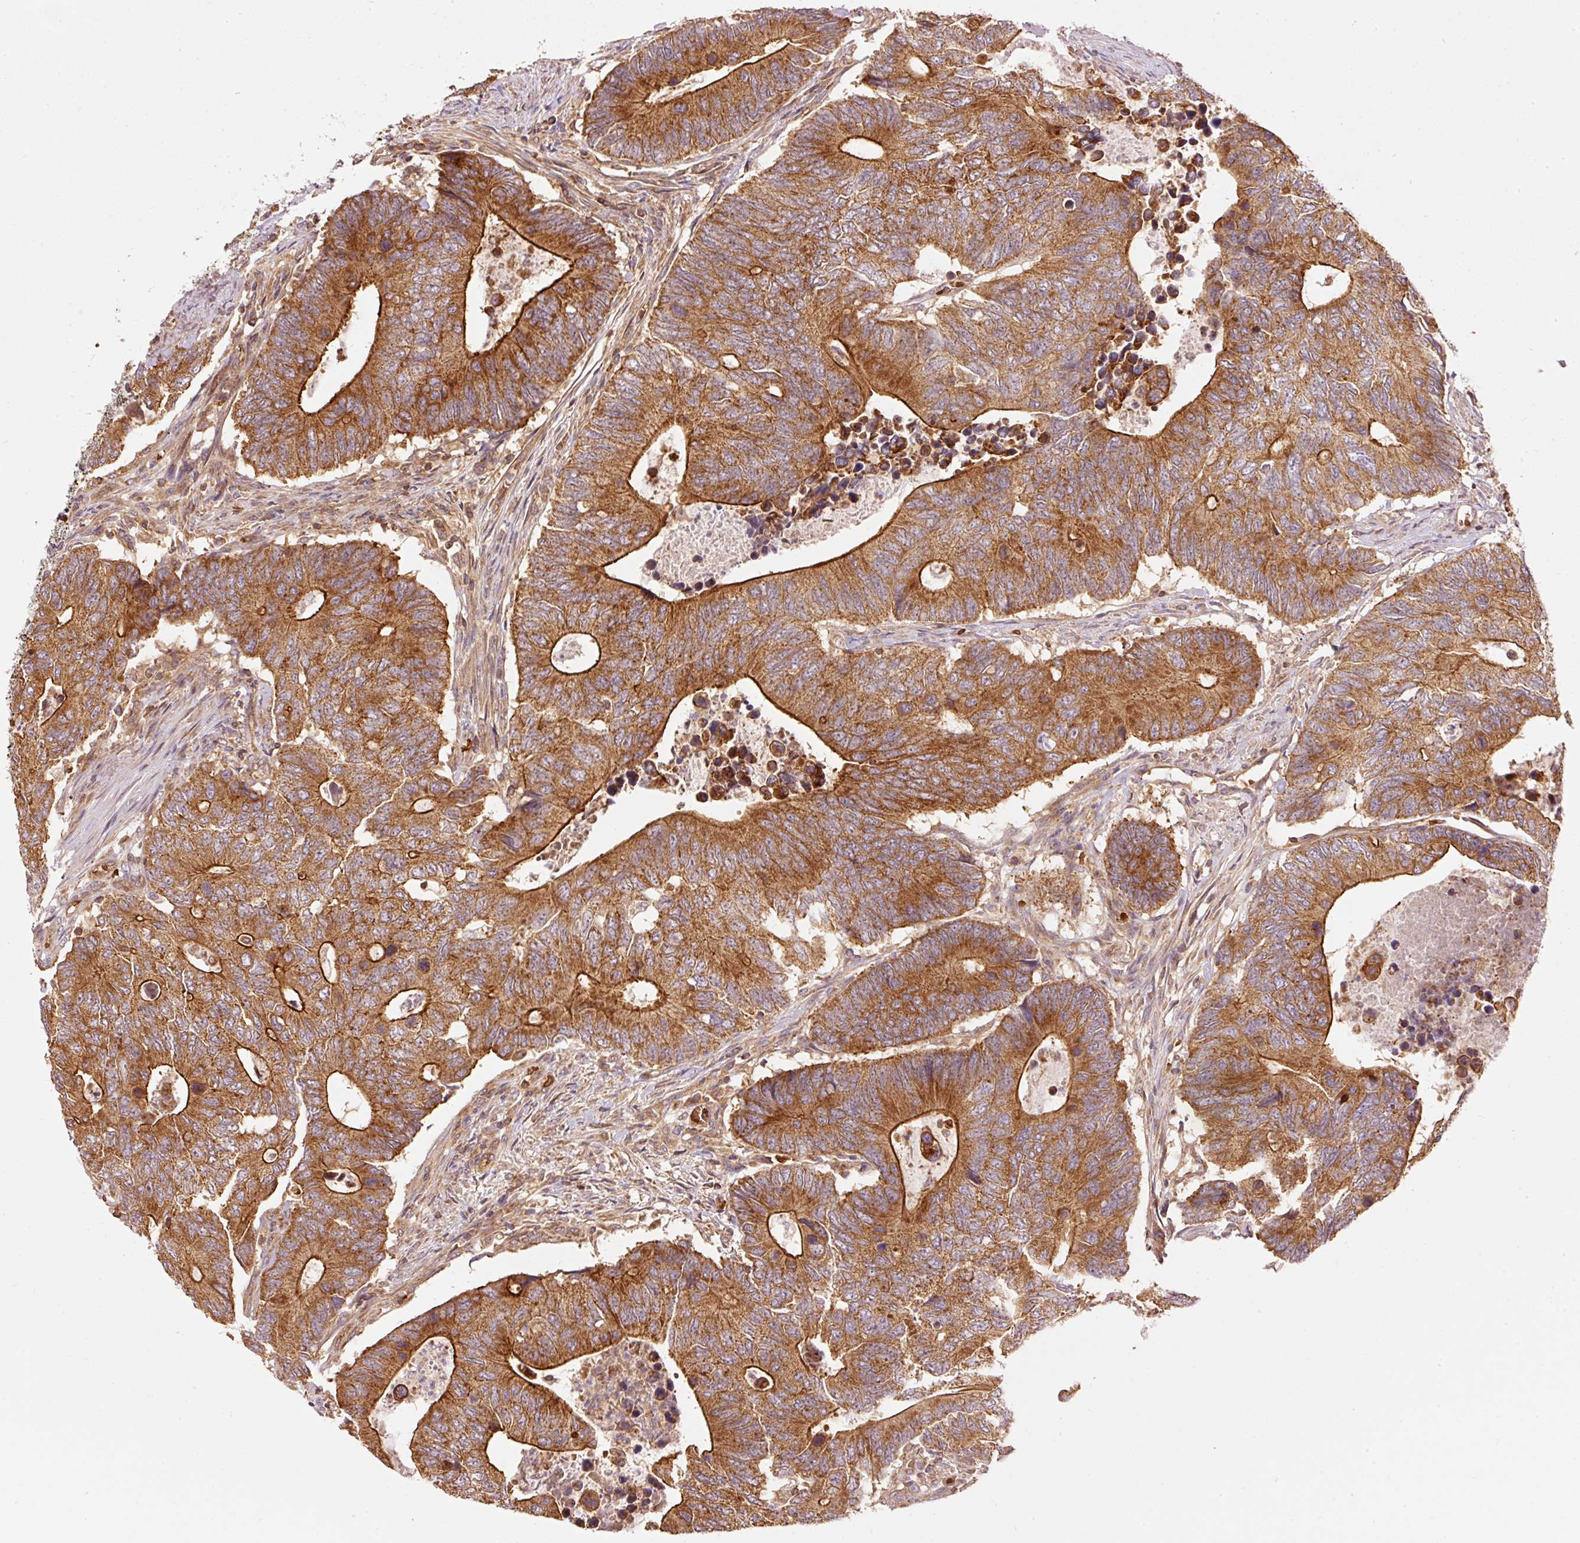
{"staining": {"intensity": "strong", "quantity": ">75%", "location": "cytoplasmic/membranous"}, "tissue": "colorectal cancer", "cell_type": "Tumor cells", "image_type": "cancer", "snomed": [{"axis": "morphology", "description": "Adenocarcinoma, NOS"}, {"axis": "topography", "description": "Colon"}], "caption": "IHC photomicrograph of human colorectal cancer stained for a protein (brown), which exhibits high levels of strong cytoplasmic/membranous staining in approximately >75% of tumor cells.", "gene": "ADCY4", "patient": {"sex": "male", "age": 87}}